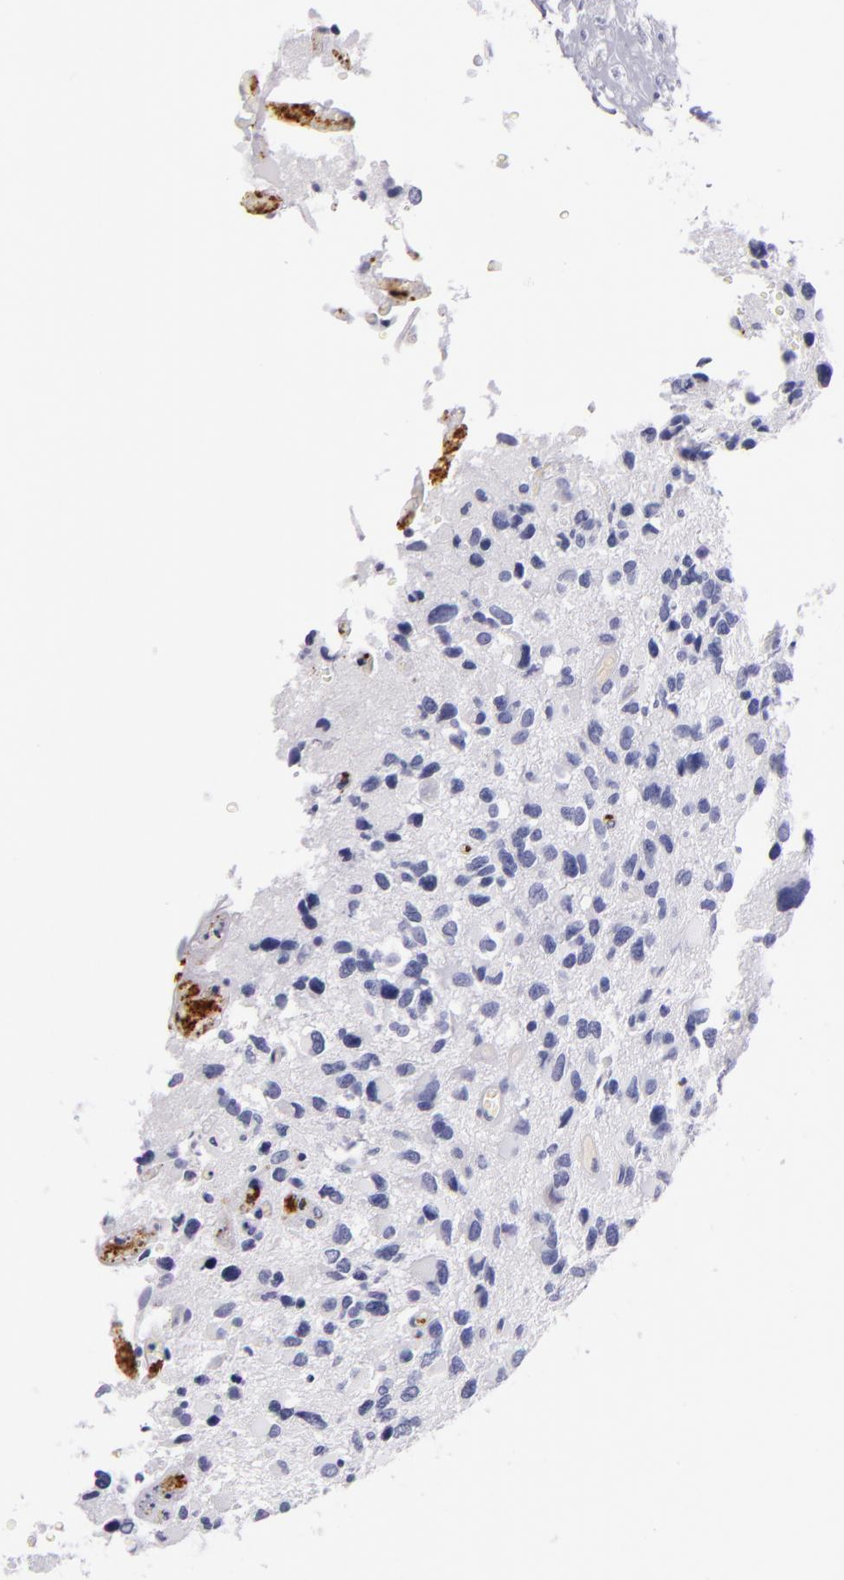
{"staining": {"intensity": "negative", "quantity": "none", "location": "none"}, "tissue": "glioma", "cell_type": "Tumor cells", "image_type": "cancer", "snomed": [{"axis": "morphology", "description": "Glioma, malignant, High grade"}, {"axis": "topography", "description": "Brain"}], "caption": "Tumor cells are negative for protein expression in human glioma.", "gene": "GP1BA", "patient": {"sex": "male", "age": 69}}